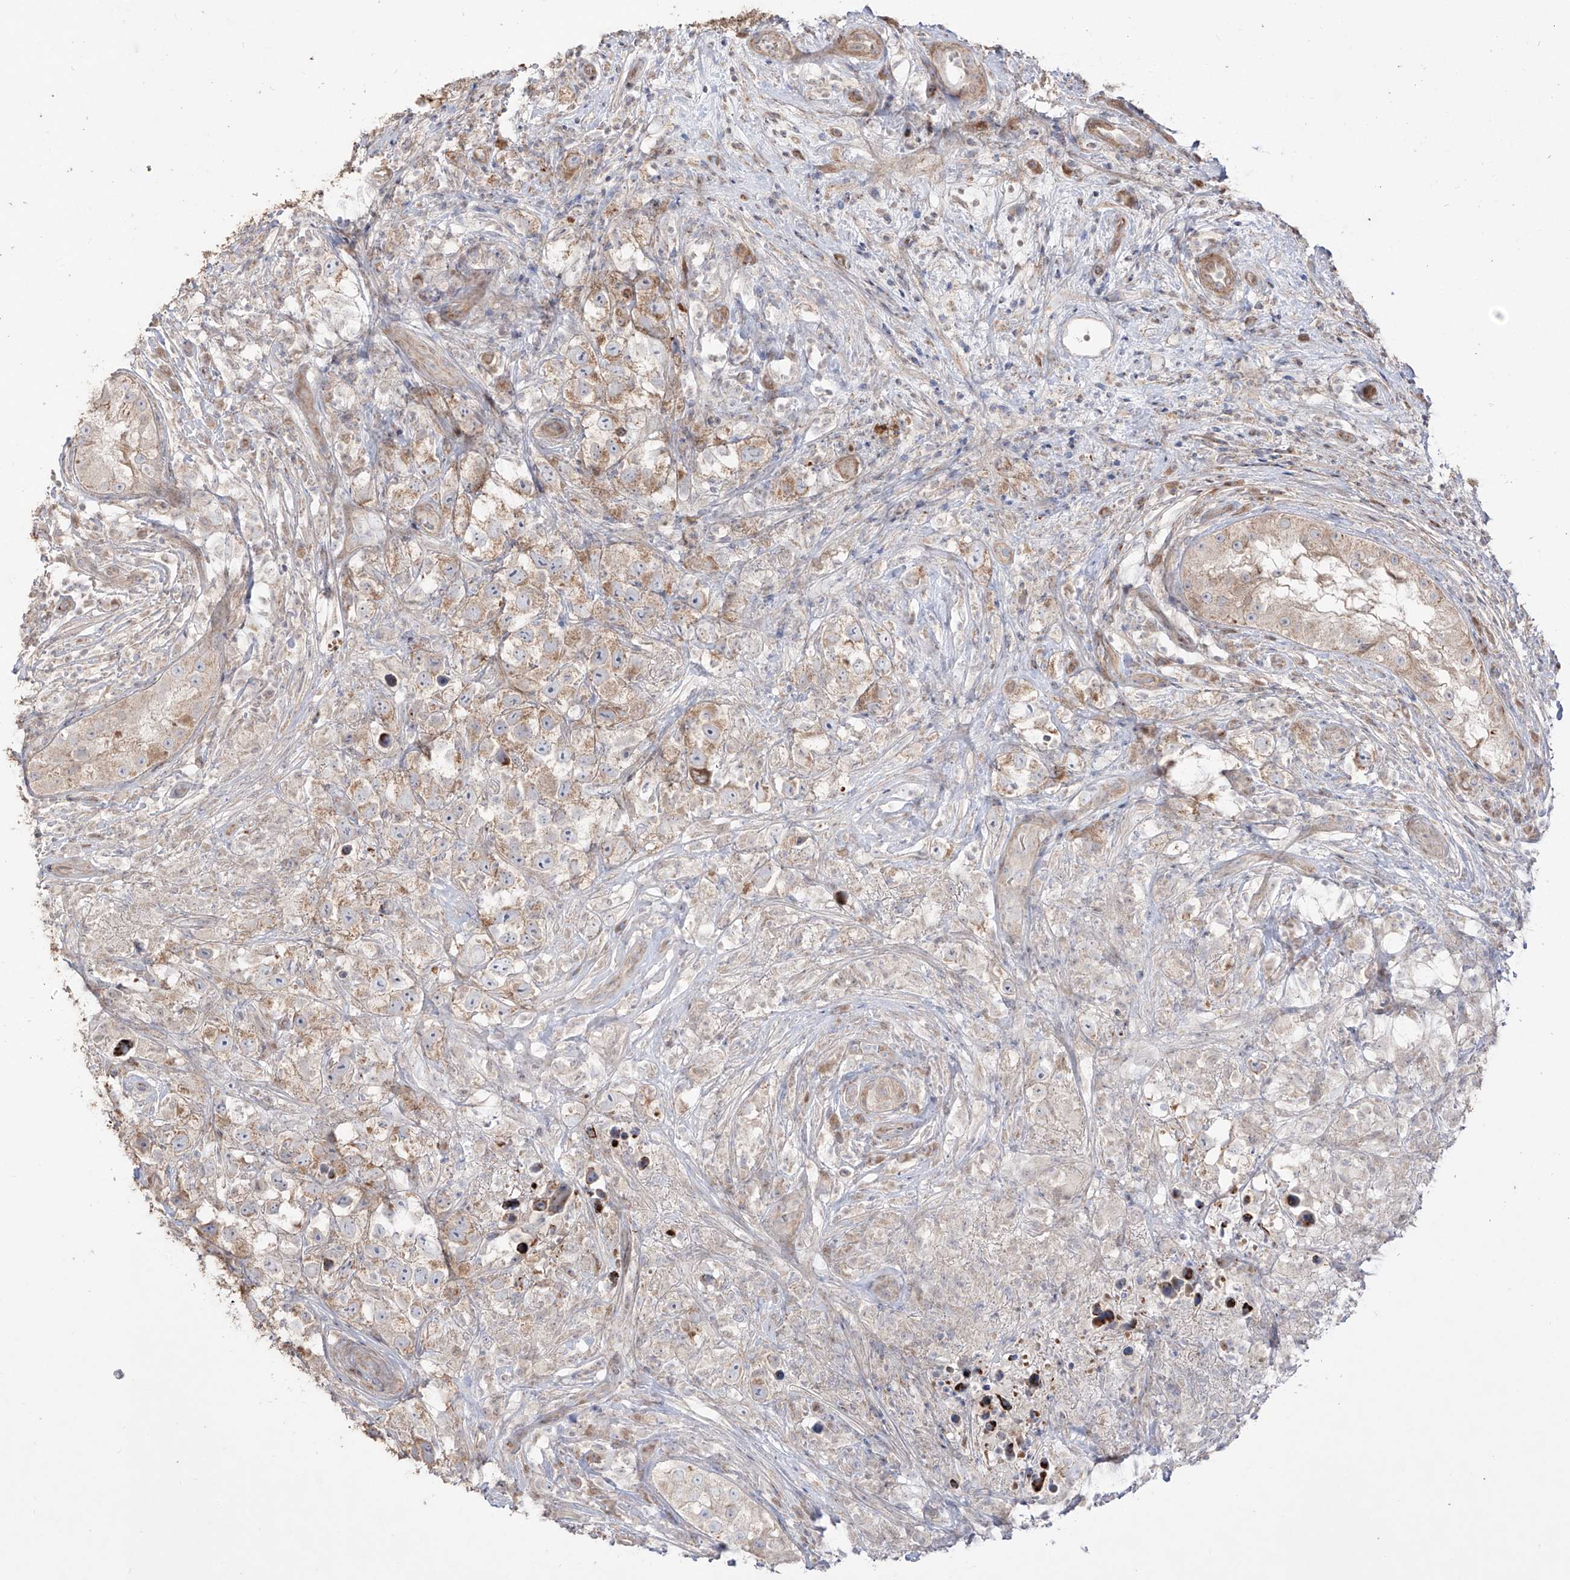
{"staining": {"intensity": "moderate", "quantity": "<25%", "location": "cytoplasmic/membranous"}, "tissue": "testis cancer", "cell_type": "Tumor cells", "image_type": "cancer", "snomed": [{"axis": "morphology", "description": "Seminoma, NOS"}, {"axis": "topography", "description": "Testis"}], "caption": "An image of human seminoma (testis) stained for a protein reveals moderate cytoplasmic/membranous brown staining in tumor cells.", "gene": "YKT6", "patient": {"sex": "male", "age": 49}}